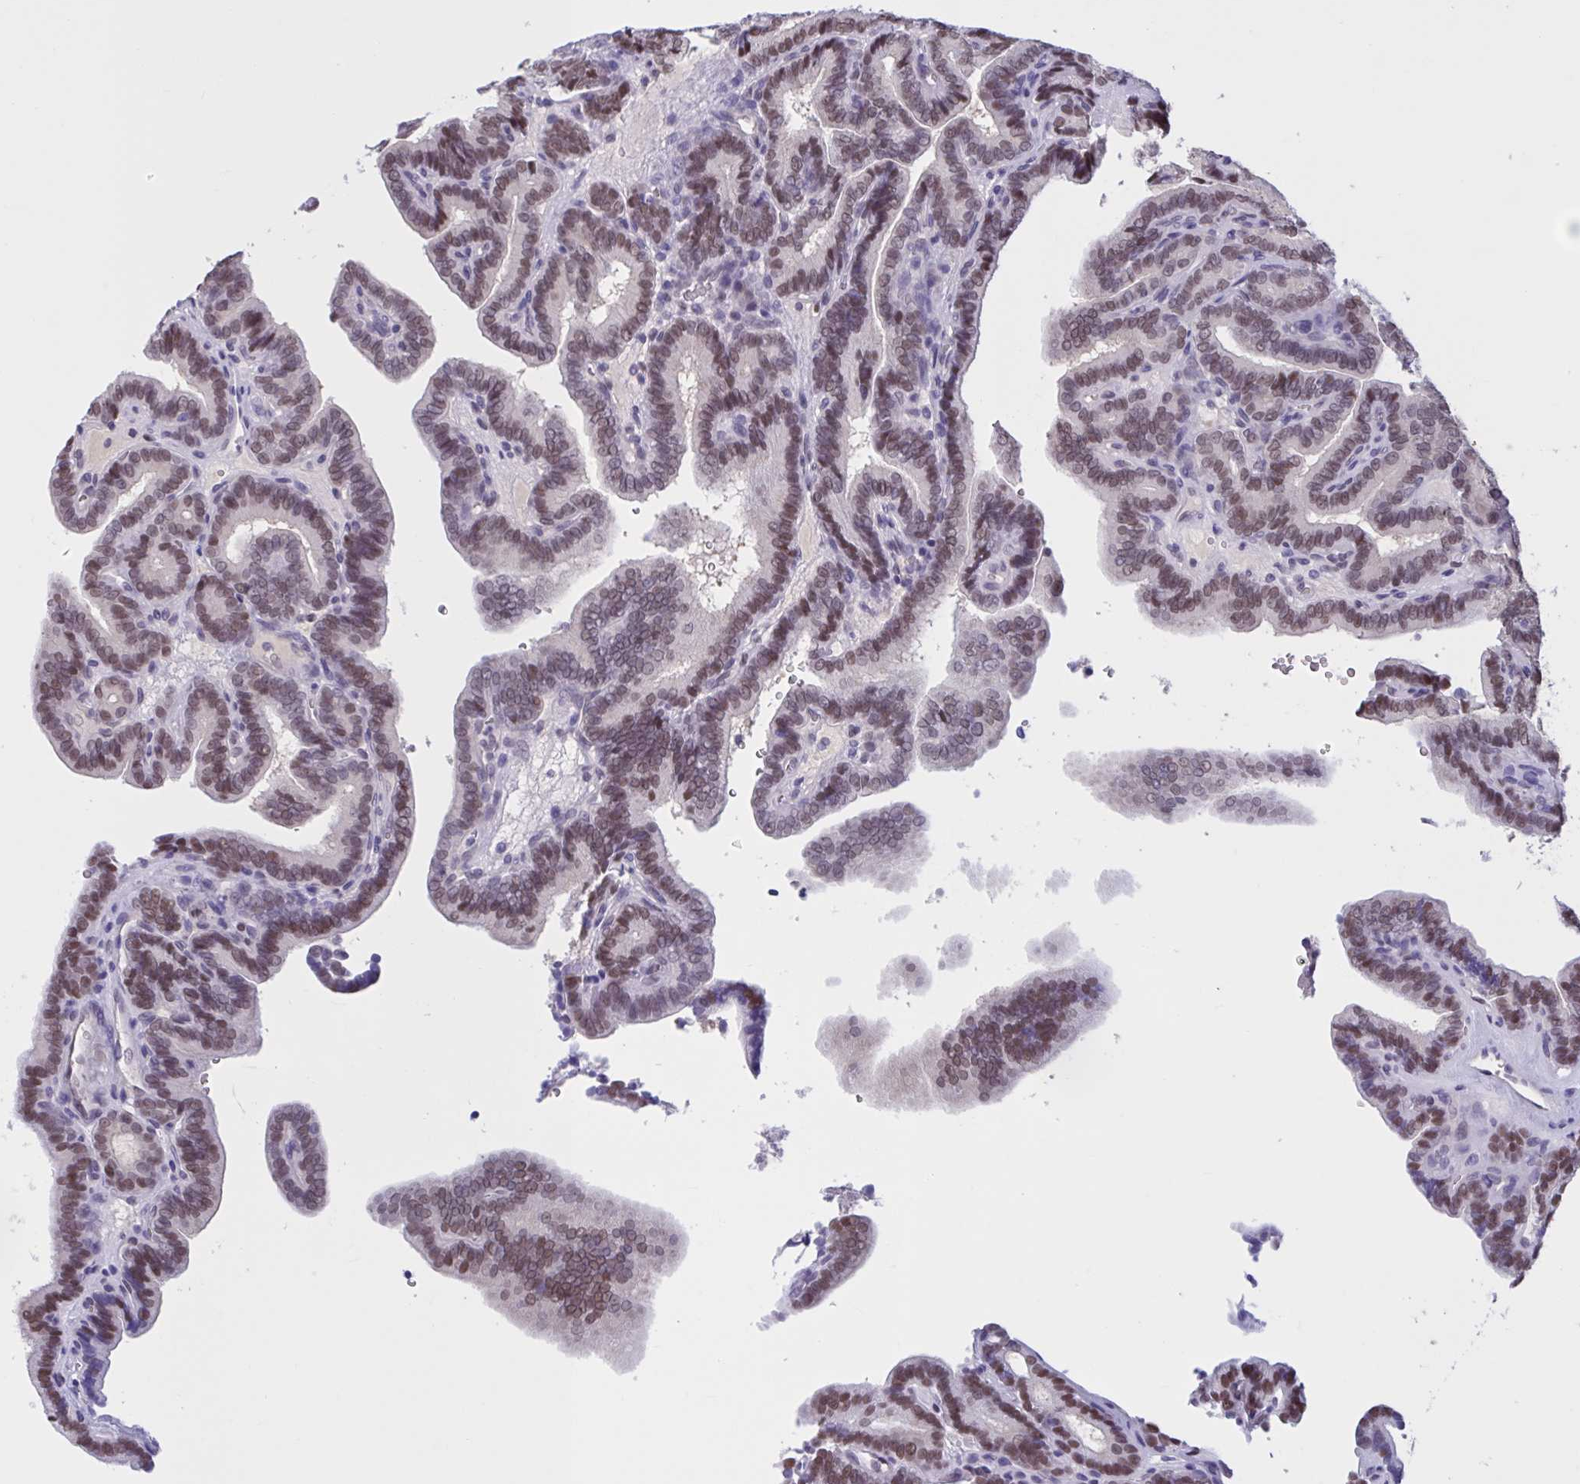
{"staining": {"intensity": "moderate", "quantity": ">75%", "location": "nuclear"}, "tissue": "thyroid cancer", "cell_type": "Tumor cells", "image_type": "cancer", "snomed": [{"axis": "morphology", "description": "Papillary adenocarcinoma, NOS"}, {"axis": "topography", "description": "Thyroid gland"}], "caption": "Thyroid cancer (papillary adenocarcinoma) stained for a protein demonstrates moderate nuclear positivity in tumor cells. Nuclei are stained in blue.", "gene": "RBL1", "patient": {"sex": "female", "age": 21}}